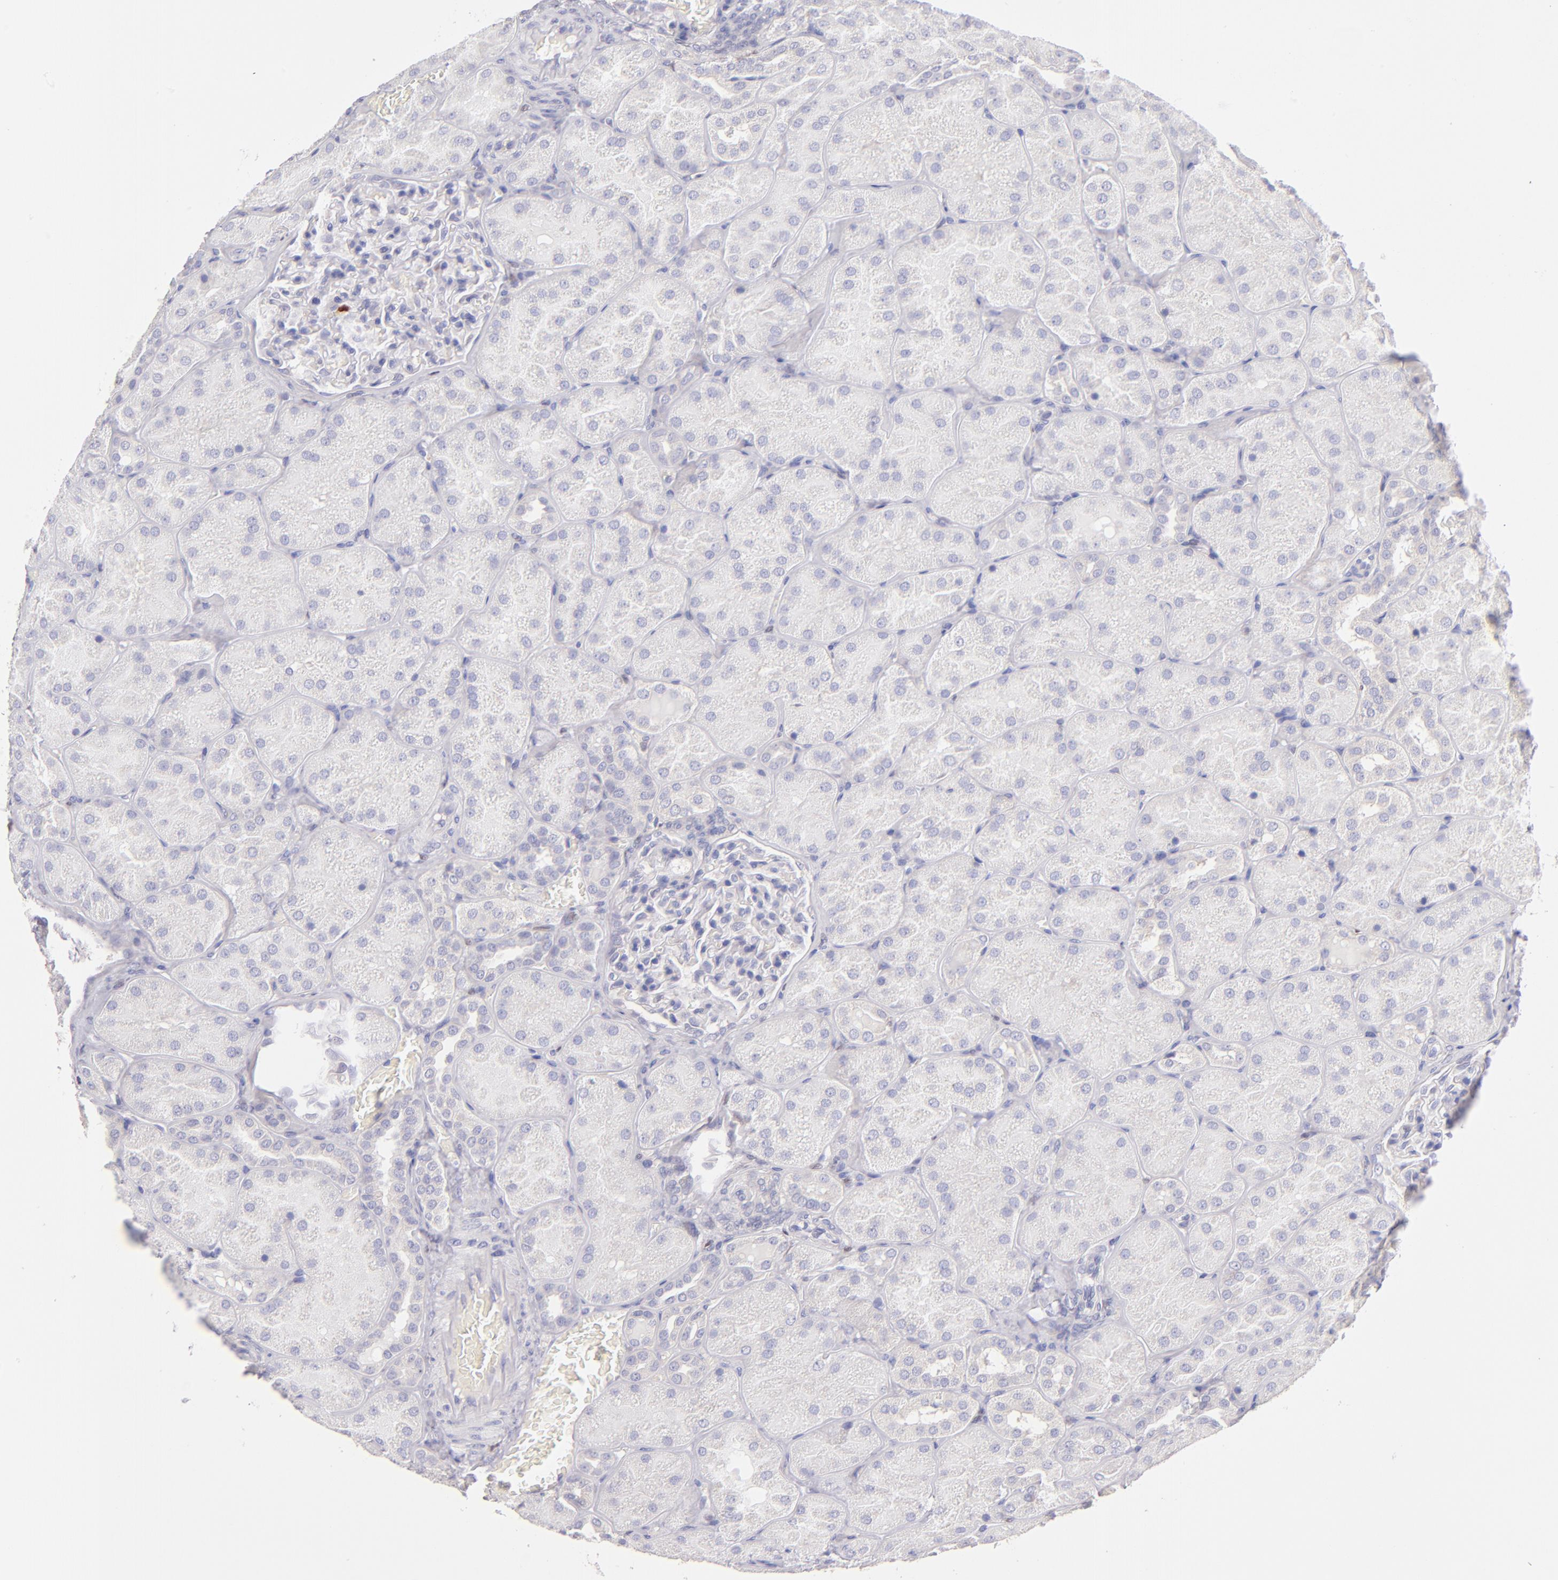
{"staining": {"intensity": "negative", "quantity": "none", "location": "none"}, "tissue": "kidney", "cell_type": "Cells in glomeruli", "image_type": "normal", "snomed": [{"axis": "morphology", "description": "Normal tissue, NOS"}, {"axis": "topography", "description": "Kidney"}], "caption": "DAB (3,3'-diaminobenzidine) immunohistochemical staining of benign kidney exhibits no significant staining in cells in glomeruli. (Stains: DAB (3,3'-diaminobenzidine) immunohistochemistry with hematoxylin counter stain, Microscopy: brightfield microscopy at high magnification).", "gene": "IRF8", "patient": {"sex": "male", "age": 28}}